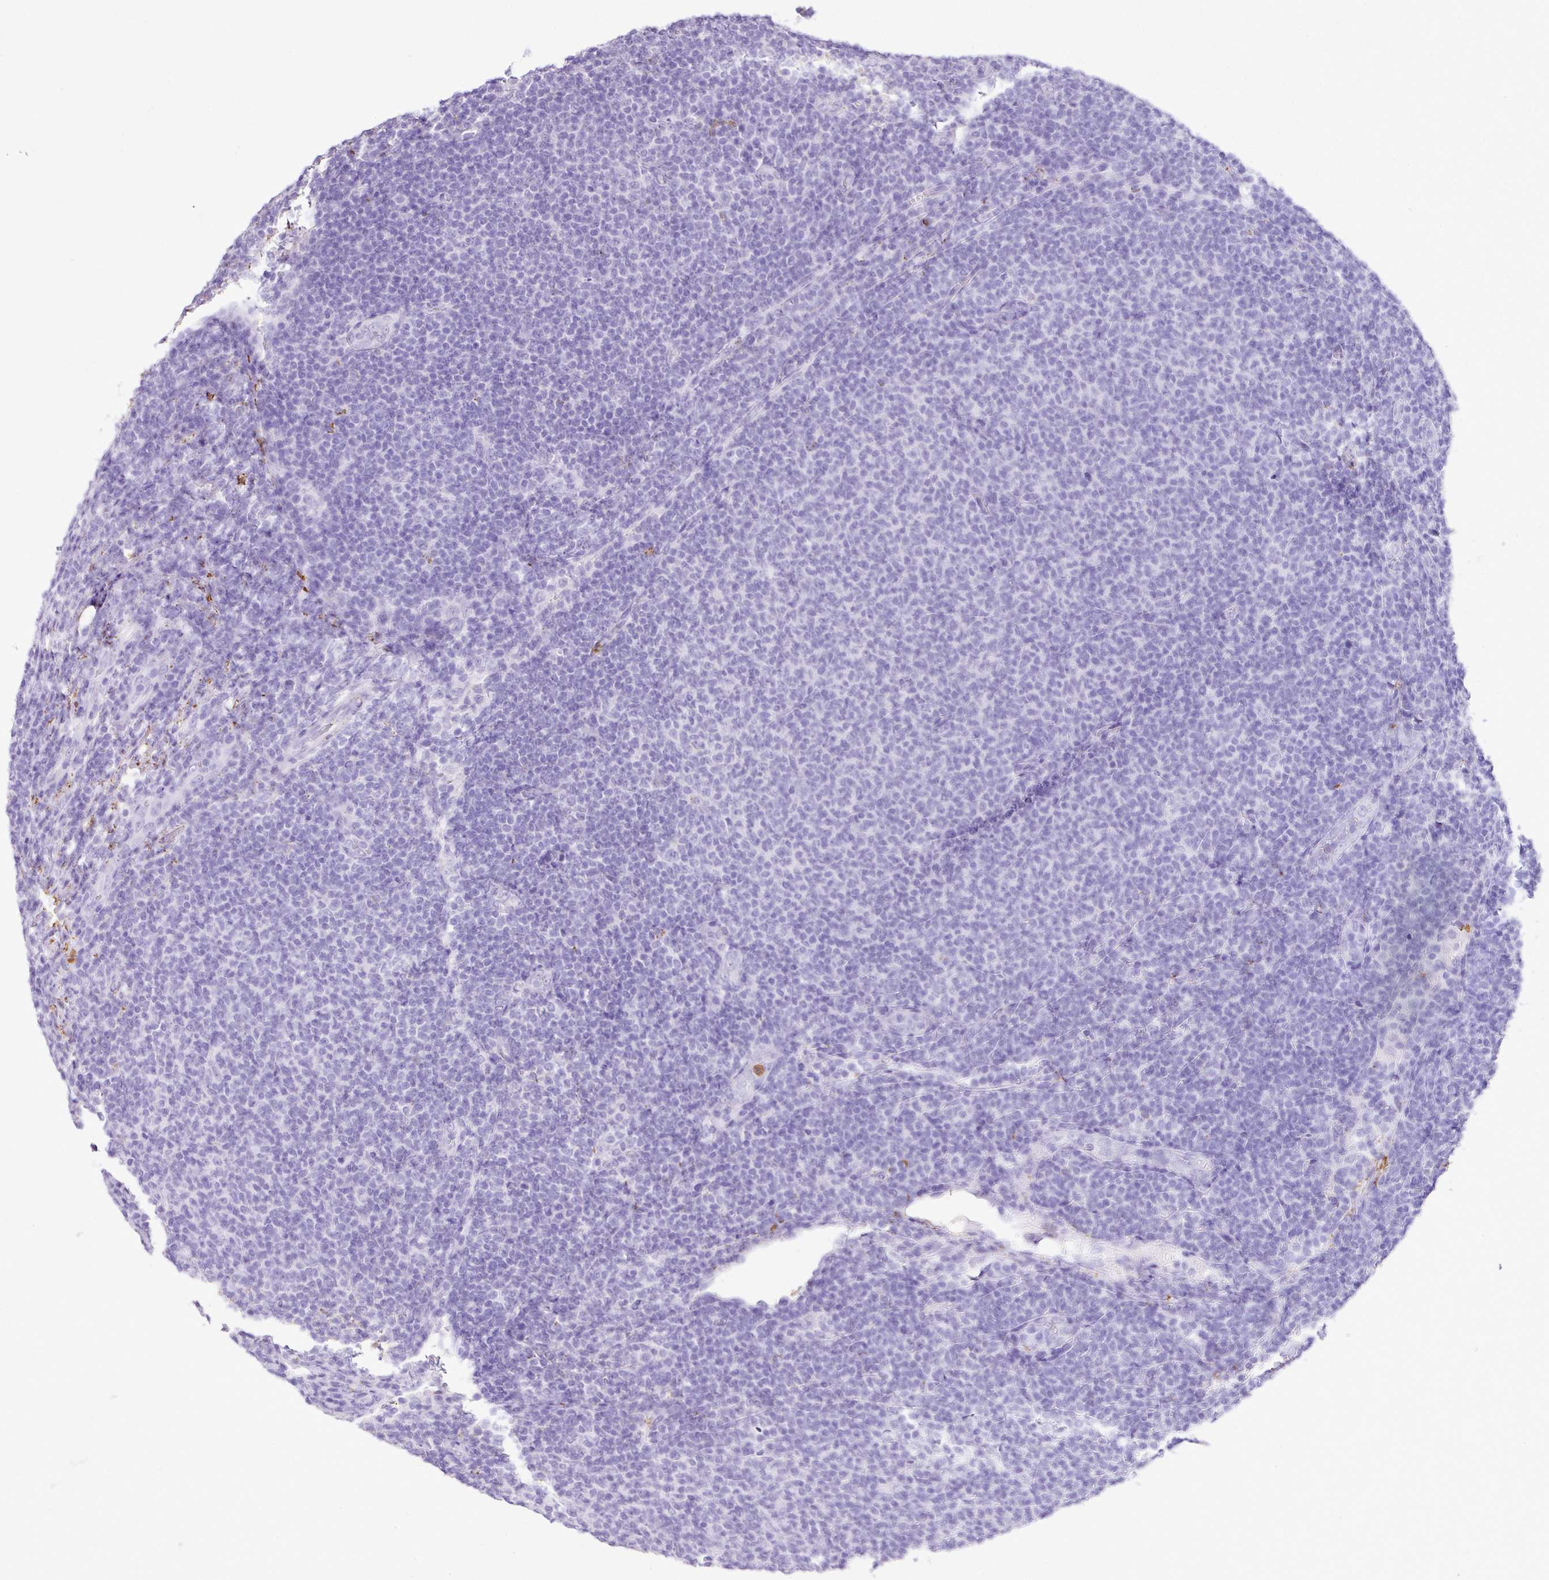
{"staining": {"intensity": "negative", "quantity": "none", "location": "none"}, "tissue": "lymphoma", "cell_type": "Tumor cells", "image_type": "cancer", "snomed": [{"axis": "morphology", "description": "Malignant lymphoma, non-Hodgkin's type, Low grade"}, {"axis": "topography", "description": "Lymph node"}], "caption": "Tumor cells show no significant positivity in low-grade malignant lymphoma, non-Hodgkin's type. (DAB IHC with hematoxylin counter stain).", "gene": "KCNJ11", "patient": {"sex": "male", "age": 66}}